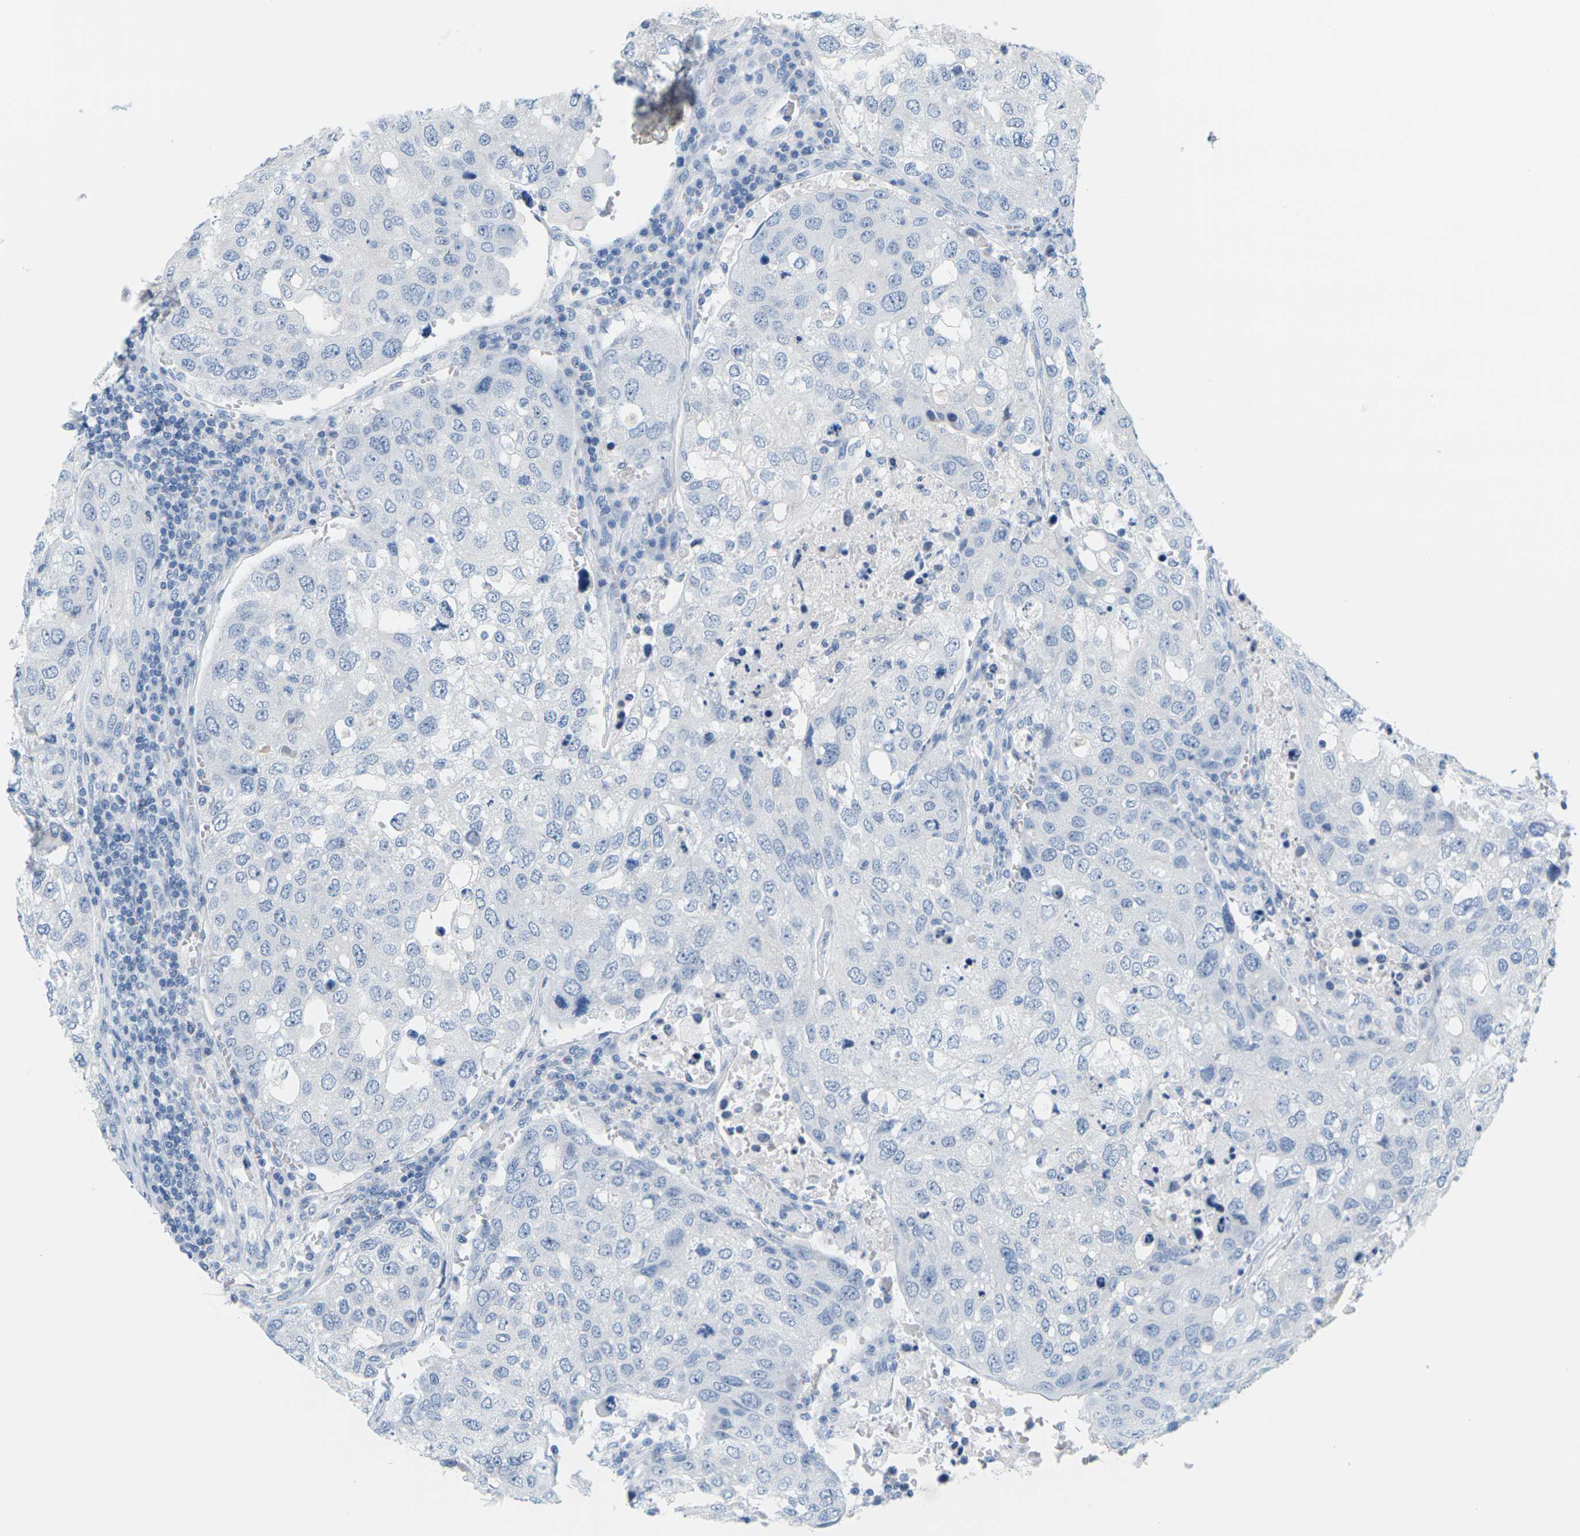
{"staining": {"intensity": "negative", "quantity": "none", "location": "none"}, "tissue": "urothelial cancer", "cell_type": "Tumor cells", "image_type": "cancer", "snomed": [{"axis": "morphology", "description": "Urothelial carcinoma, High grade"}, {"axis": "topography", "description": "Lymph node"}, {"axis": "topography", "description": "Urinary bladder"}], "caption": "This is a histopathology image of immunohistochemistry staining of urothelial cancer, which shows no expression in tumor cells. Brightfield microscopy of IHC stained with DAB (3,3'-diaminobenzidine) (brown) and hematoxylin (blue), captured at high magnification.", "gene": "SLC12A1", "patient": {"sex": "male", "age": 51}}